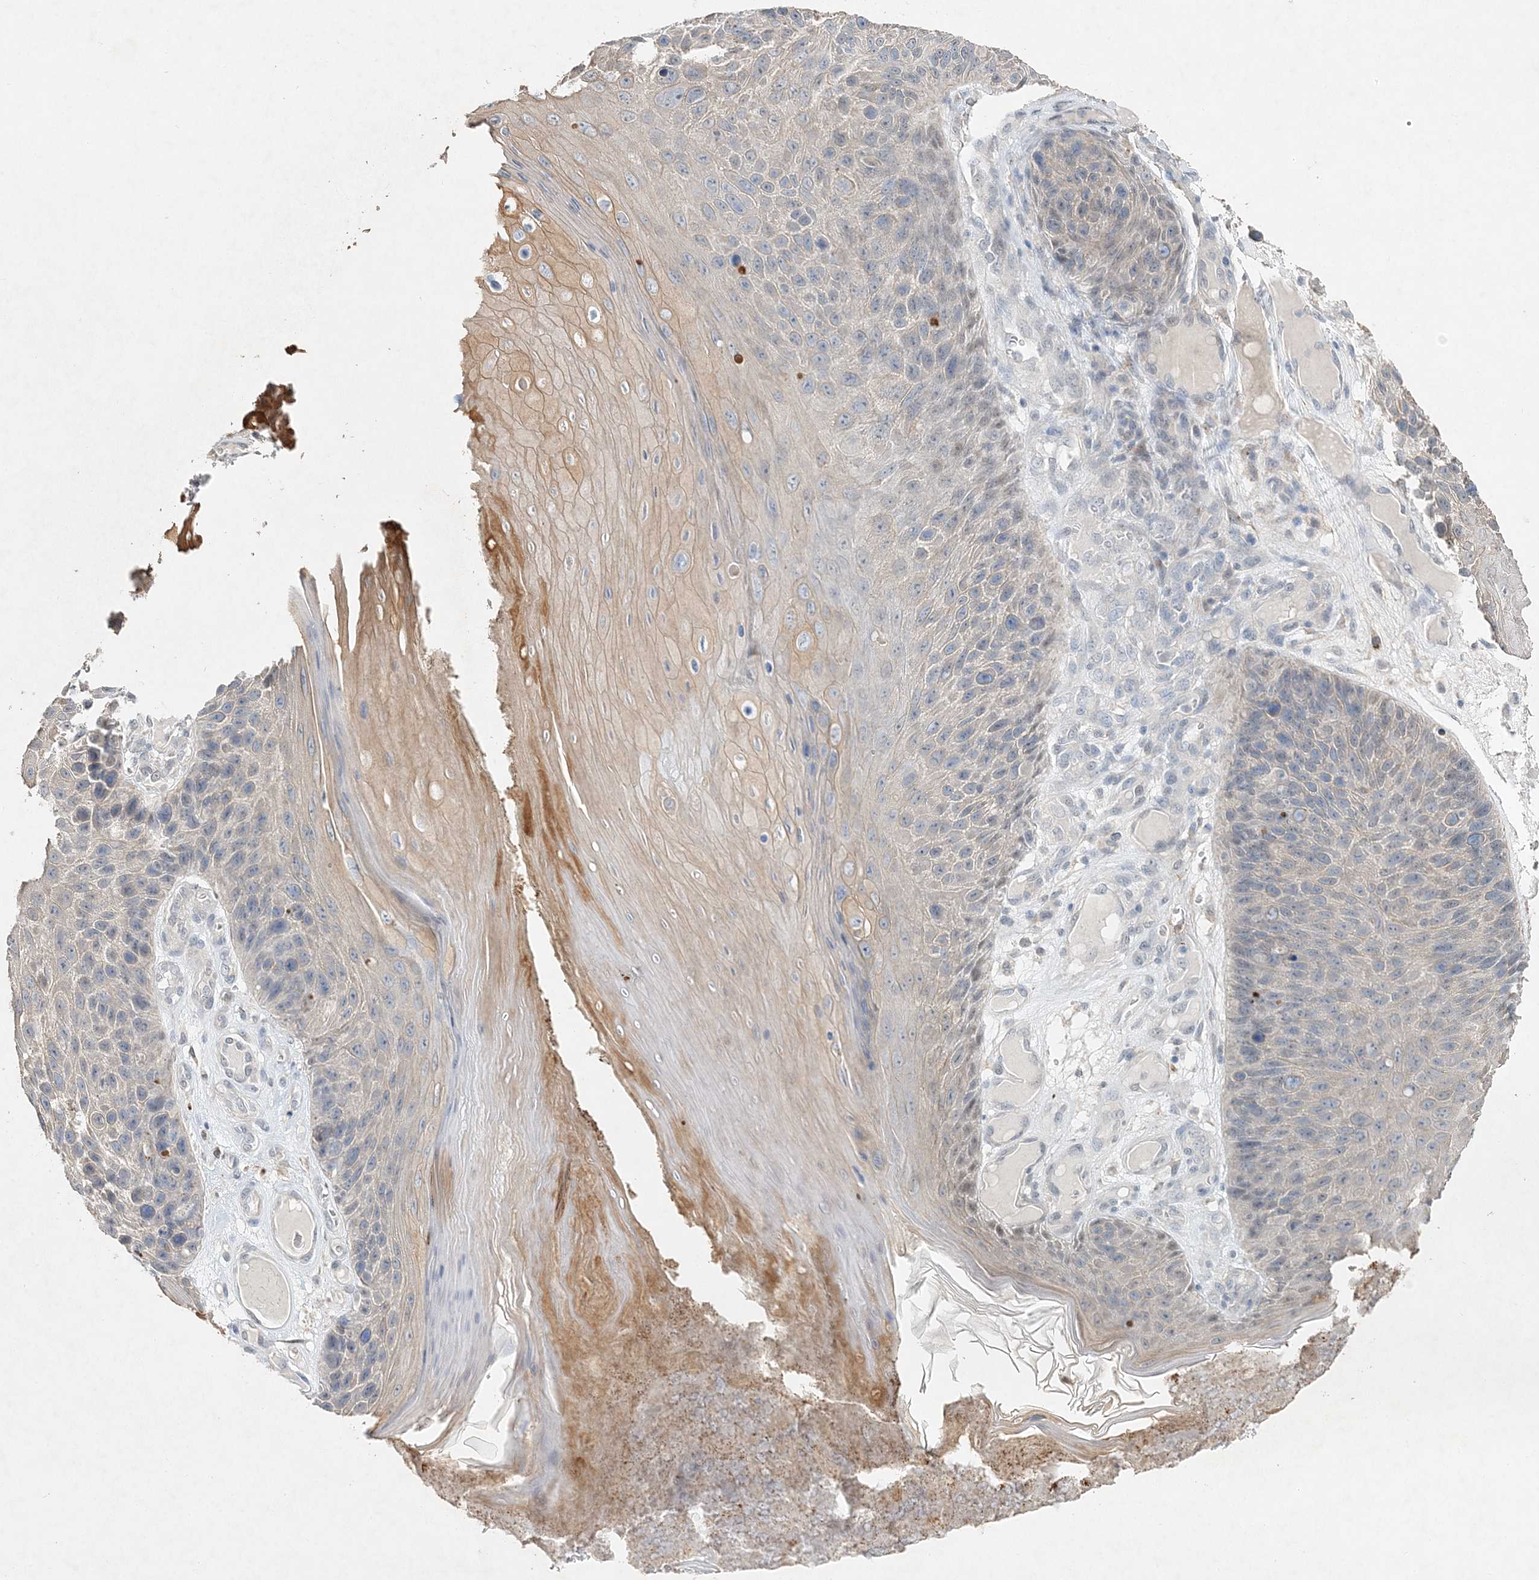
{"staining": {"intensity": "weak", "quantity": "<25%", "location": "cytoplasmic/membranous"}, "tissue": "skin cancer", "cell_type": "Tumor cells", "image_type": "cancer", "snomed": [{"axis": "morphology", "description": "Squamous cell carcinoma, NOS"}, {"axis": "topography", "description": "Skin"}], "caption": "Immunohistochemistry (IHC) of skin cancer (squamous cell carcinoma) displays no expression in tumor cells. (Brightfield microscopy of DAB IHC at high magnification).", "gene": "MAT2B", "patient": {"sex": "female", "age": 88}}